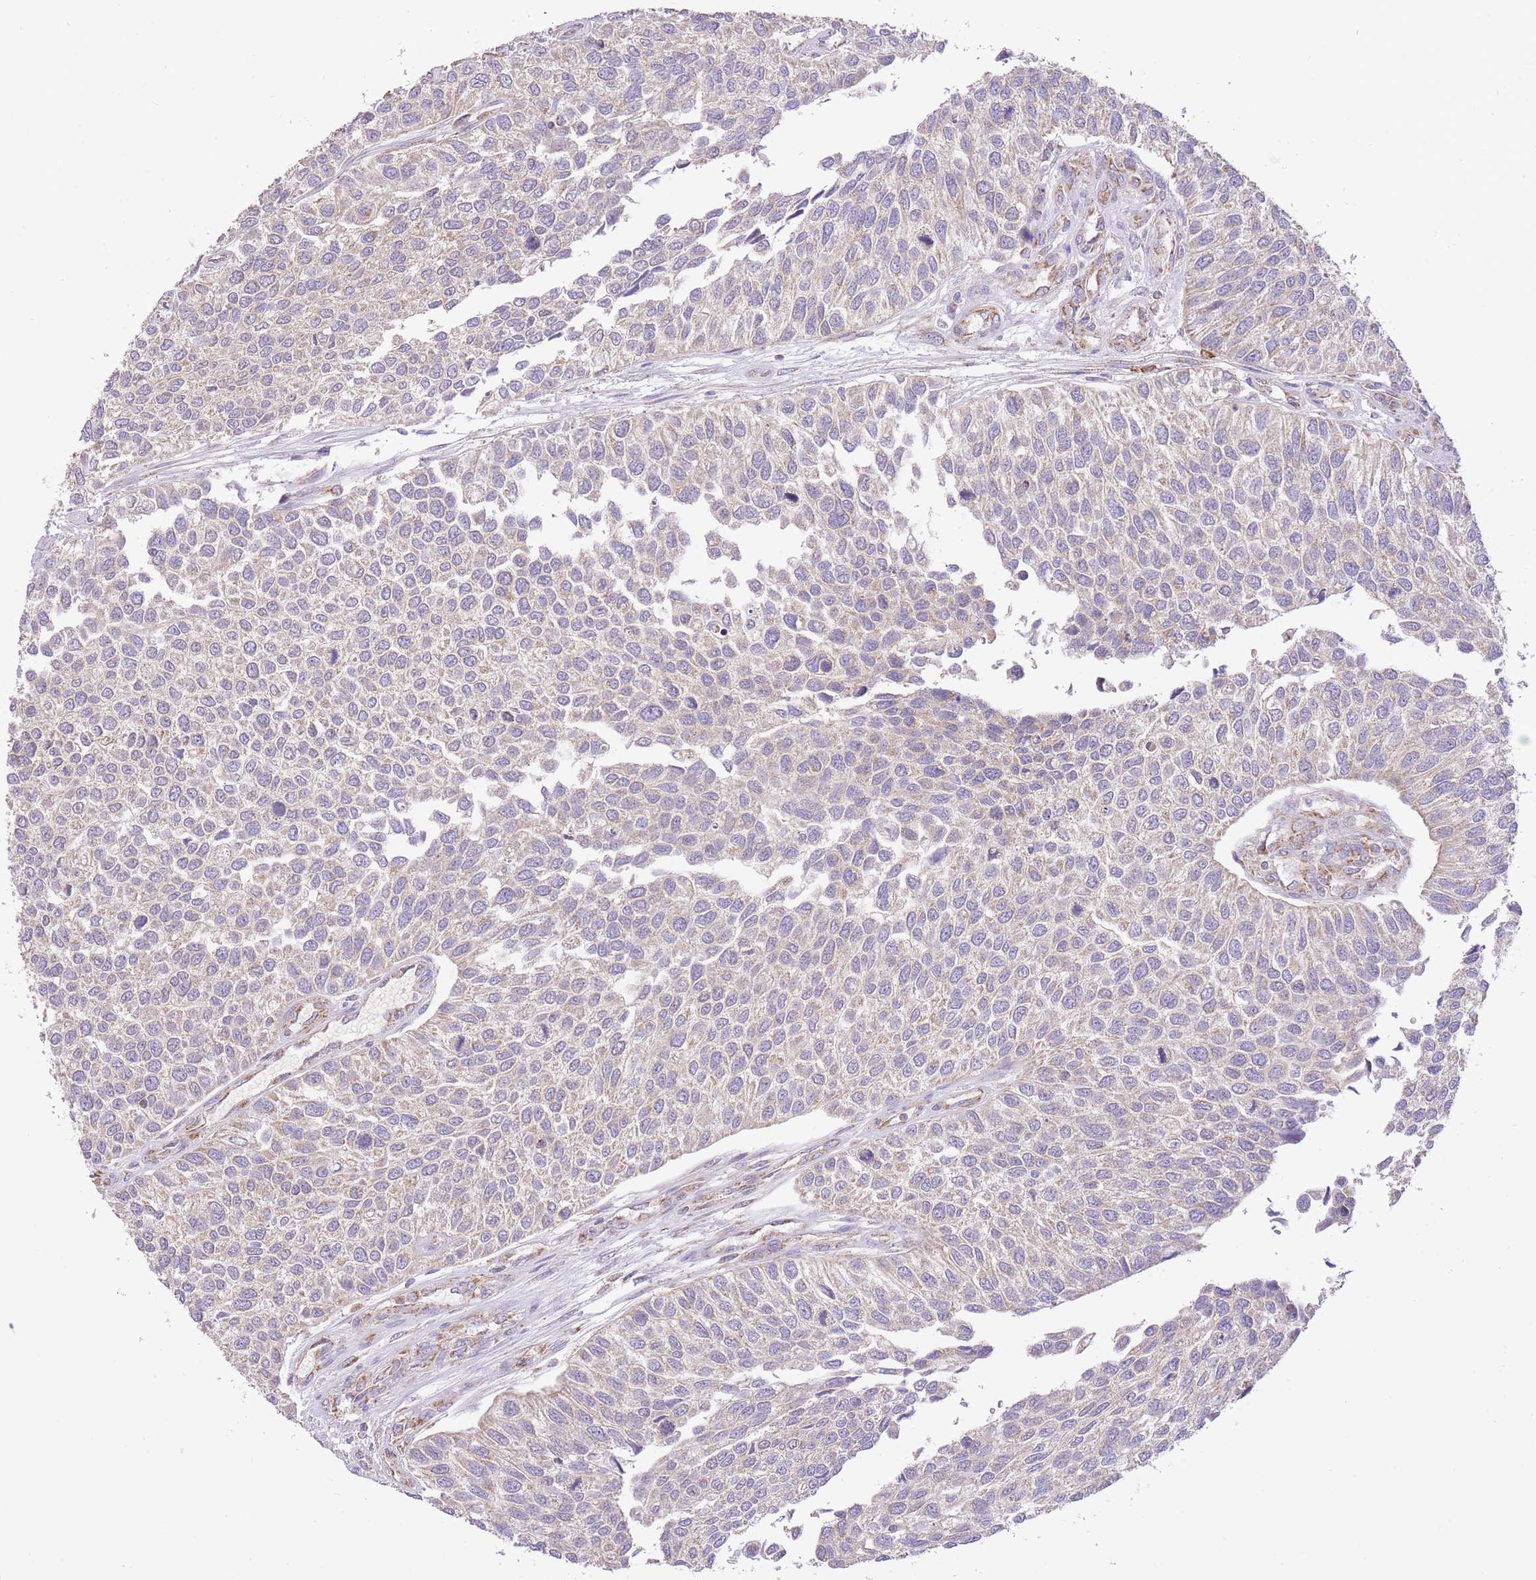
{"staining": {"intensity": "weak", "quantity": ">75%", "location": "cytoplasmic/membranous"}, "tissue": "urothelial cancer", "cell_type": "Tumor cells", "image_type": "cancer", "snomed": [{"axis": "morphology", "description": "Urothelial carcinoma, NOS"}, {"axis": "topography", "description": "Urinary bladder"}], "caption": "Human transitional cell carcinoma stained with a brown dye reveals weak cytoplasmic/membranous positive expression in about >75% of tumor cells.", "gene": "PREP", "patient": {"sex": "male", "age": 55}}